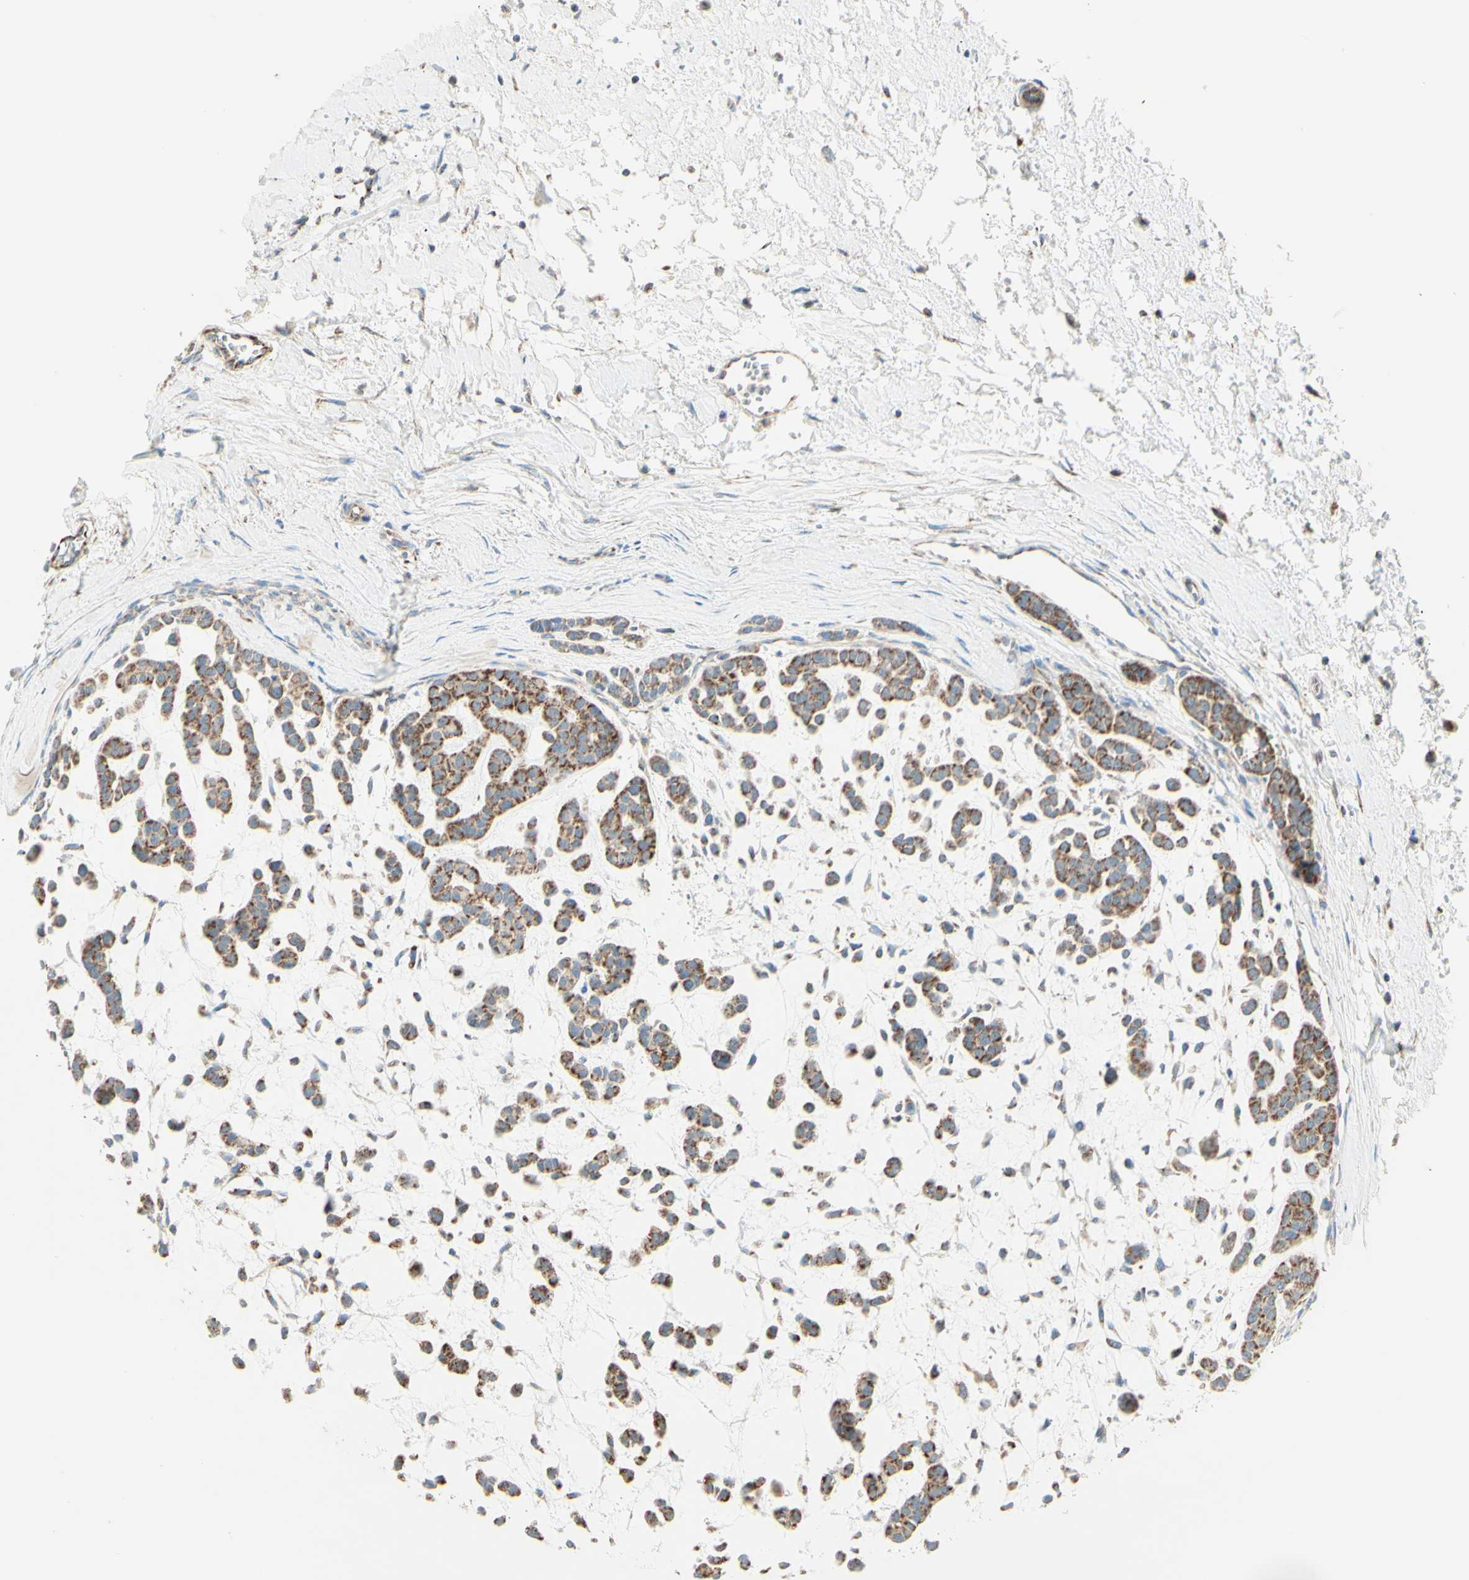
{"staining": {"intensity": "moderate", "quantity": ">75%", "location": "cytoplasmic/membranous"}, "tissue": "head and neck cancer", "cell_type": "Tumor cells", "image_type": "cancer", "snomed": [{"axis": "morphology", "description": "Adenocarcinoma, NOS"}, {"axis": "morphology", "description": "Adenoma, NOS"}, {"axis": "topography", "description": "Head-Neck"}], "caption": "DAB (3,3'-diaminobenzidine) immunohistochemical staining of human head and neck cancer displays moderate cytoplasmic/membranous protein positivity in about >75% of tumor cells.", "gene": "ARMC10", "patient": {"sex": "female", "age": 55}}